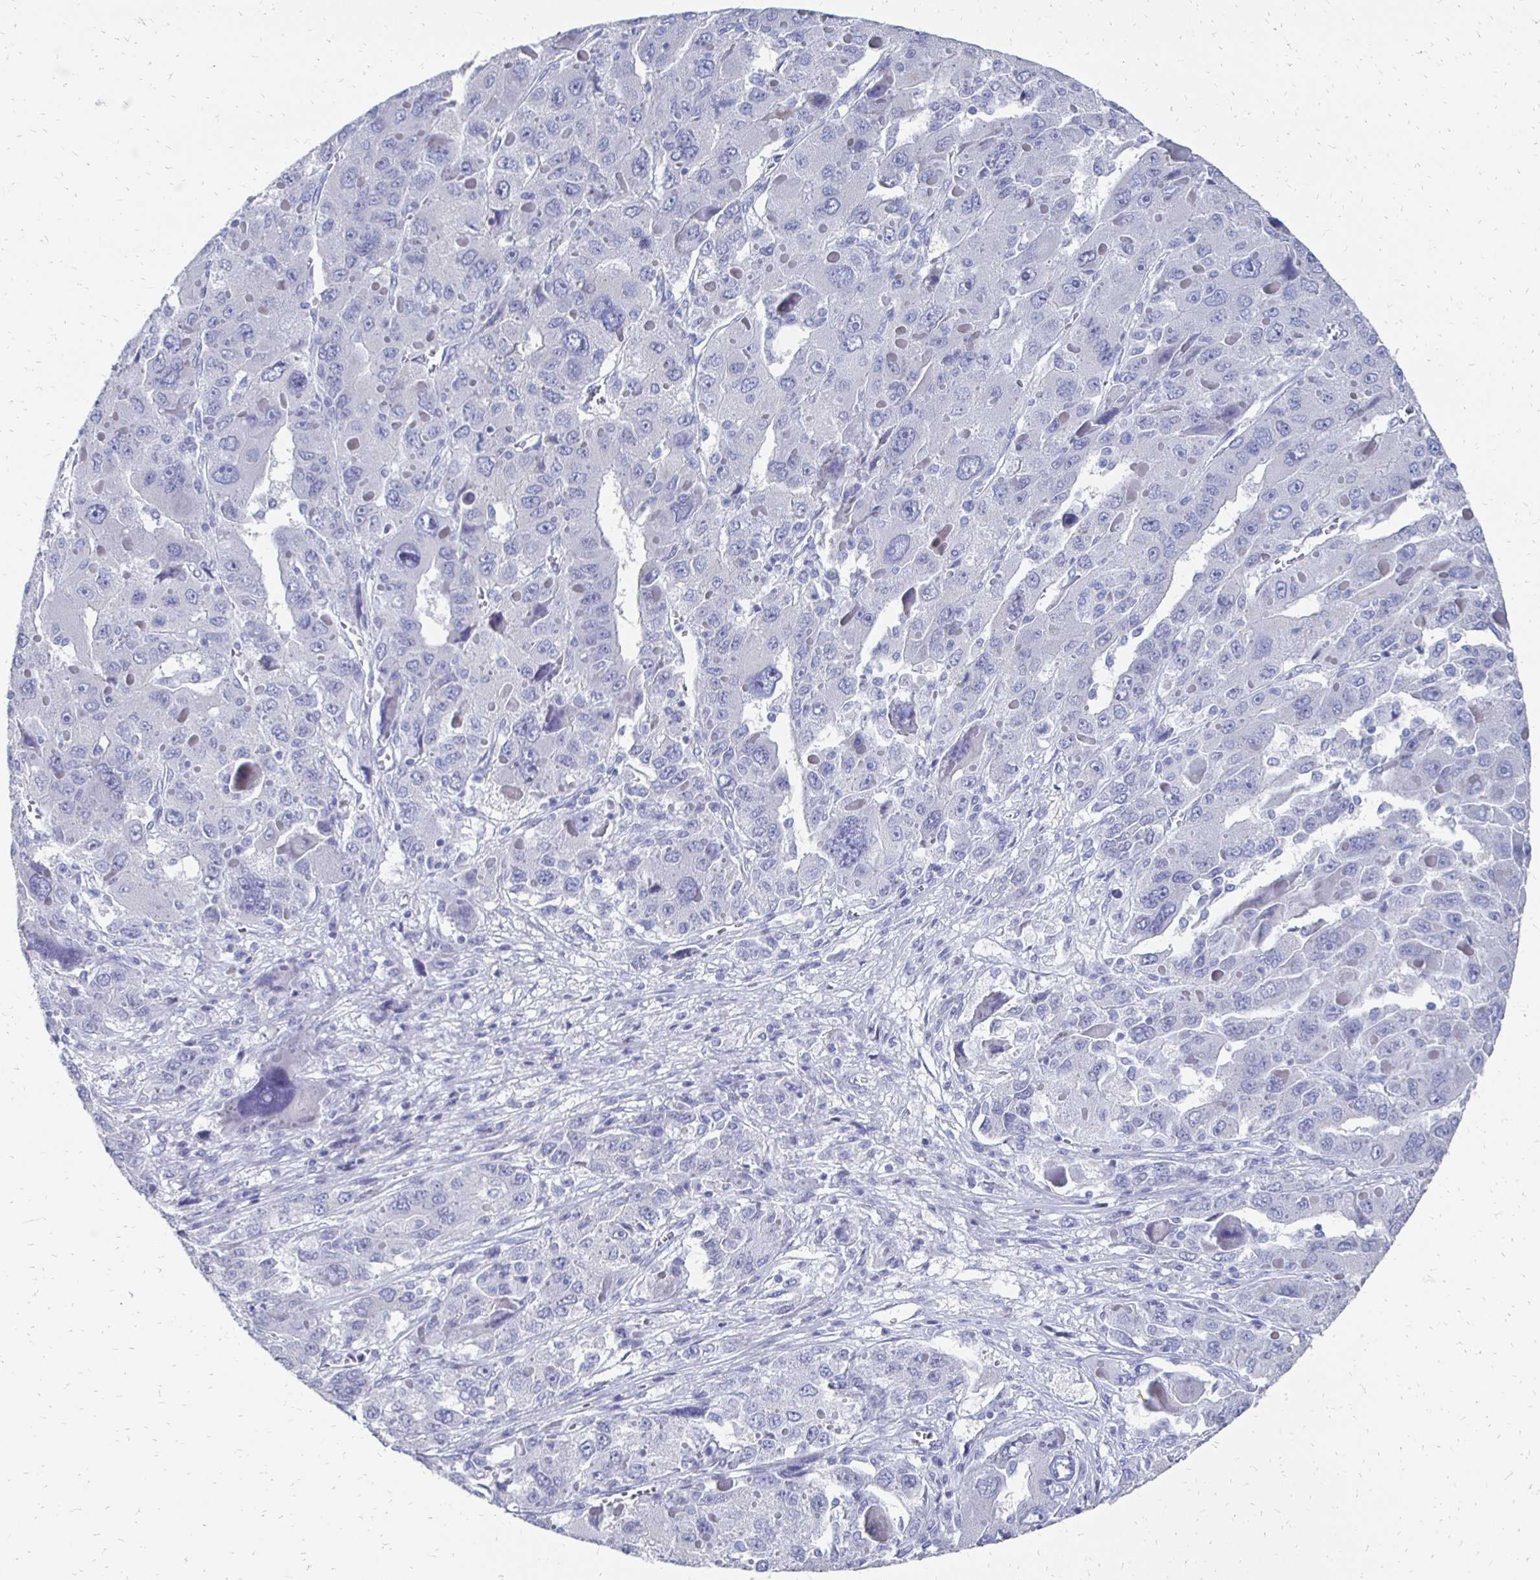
{"staining": {"intensity": "negative", "quantity": "none", "location": "none"}, "tissue": "liver cancer", "cell_type": "Tumor cells", "image_type": "cancer", "snomed": [{"axis": "morphology", "description": "Carcinoma, Hepatocellular, NOS"}, {"axis": "topography", "description": "Liver"}], "caption": "Immunohistochemistry of liver hepatocellular carcinoma reveals no positivity in tumor cells.", "gene": "SYCP3", "patient": {"sex": "female", "age": 41}}